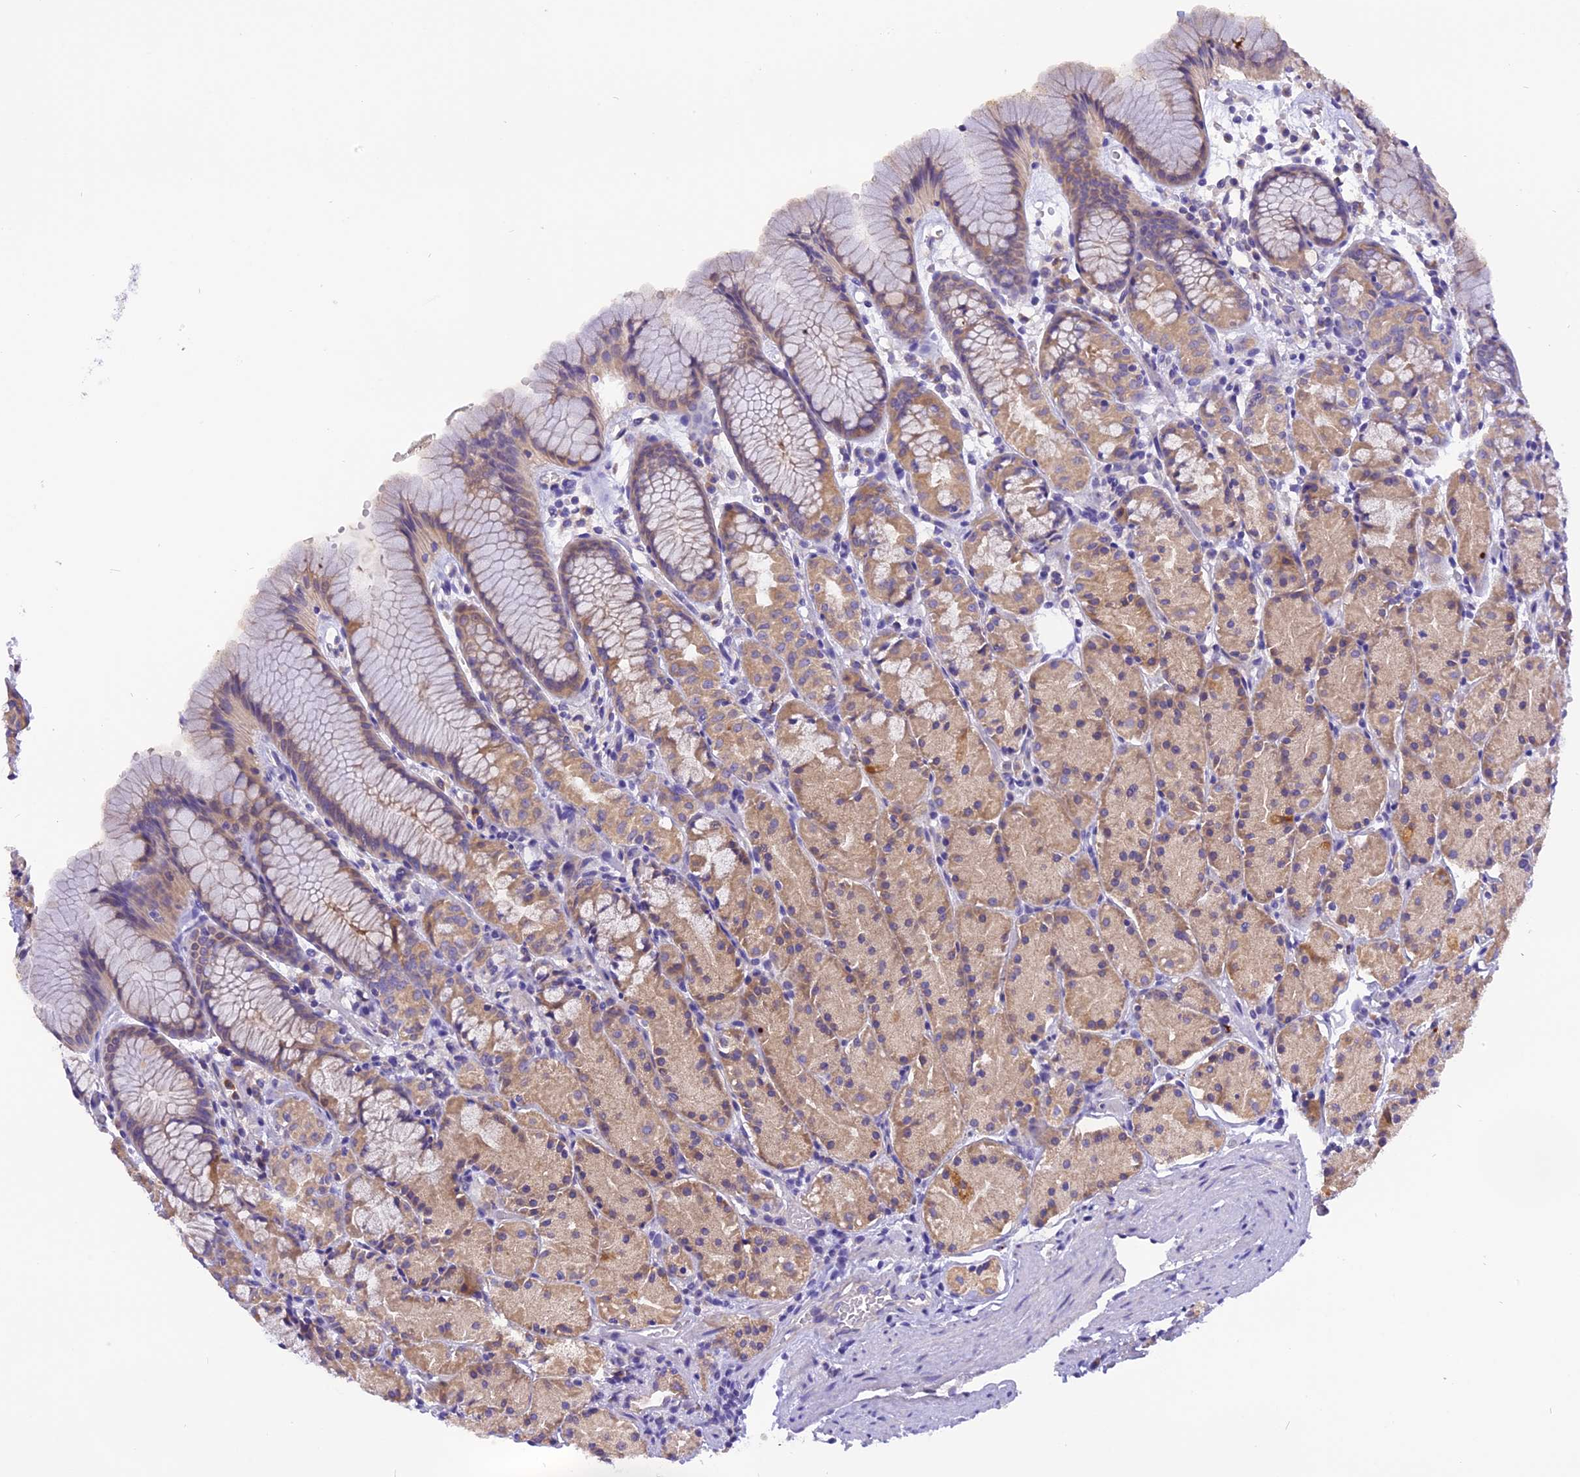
{"staining": {"intensity": "weak", "quantity": "25%-75%", "location": "cytoplasmic/membranous"}, "tissue": "stomach", "cell_type": "Glandular cells", "image_type": "normal", "snomed": [{"axis": "morphology", "description": "Normal tissue, NOS"}, {"axis": "topography", "description": "Stomach, upper"}], "caption": "A brown stain shows weak cytoplasmic/membranous positivity of a protein in glandular cells of unremarkable stomach. Using DAB (brown) and hematoxylin (blue) stains, captured at high magnification using brightfield microscopy.", "gene": "TRIM3", "patient": {"sex": "male", "age": 47}}